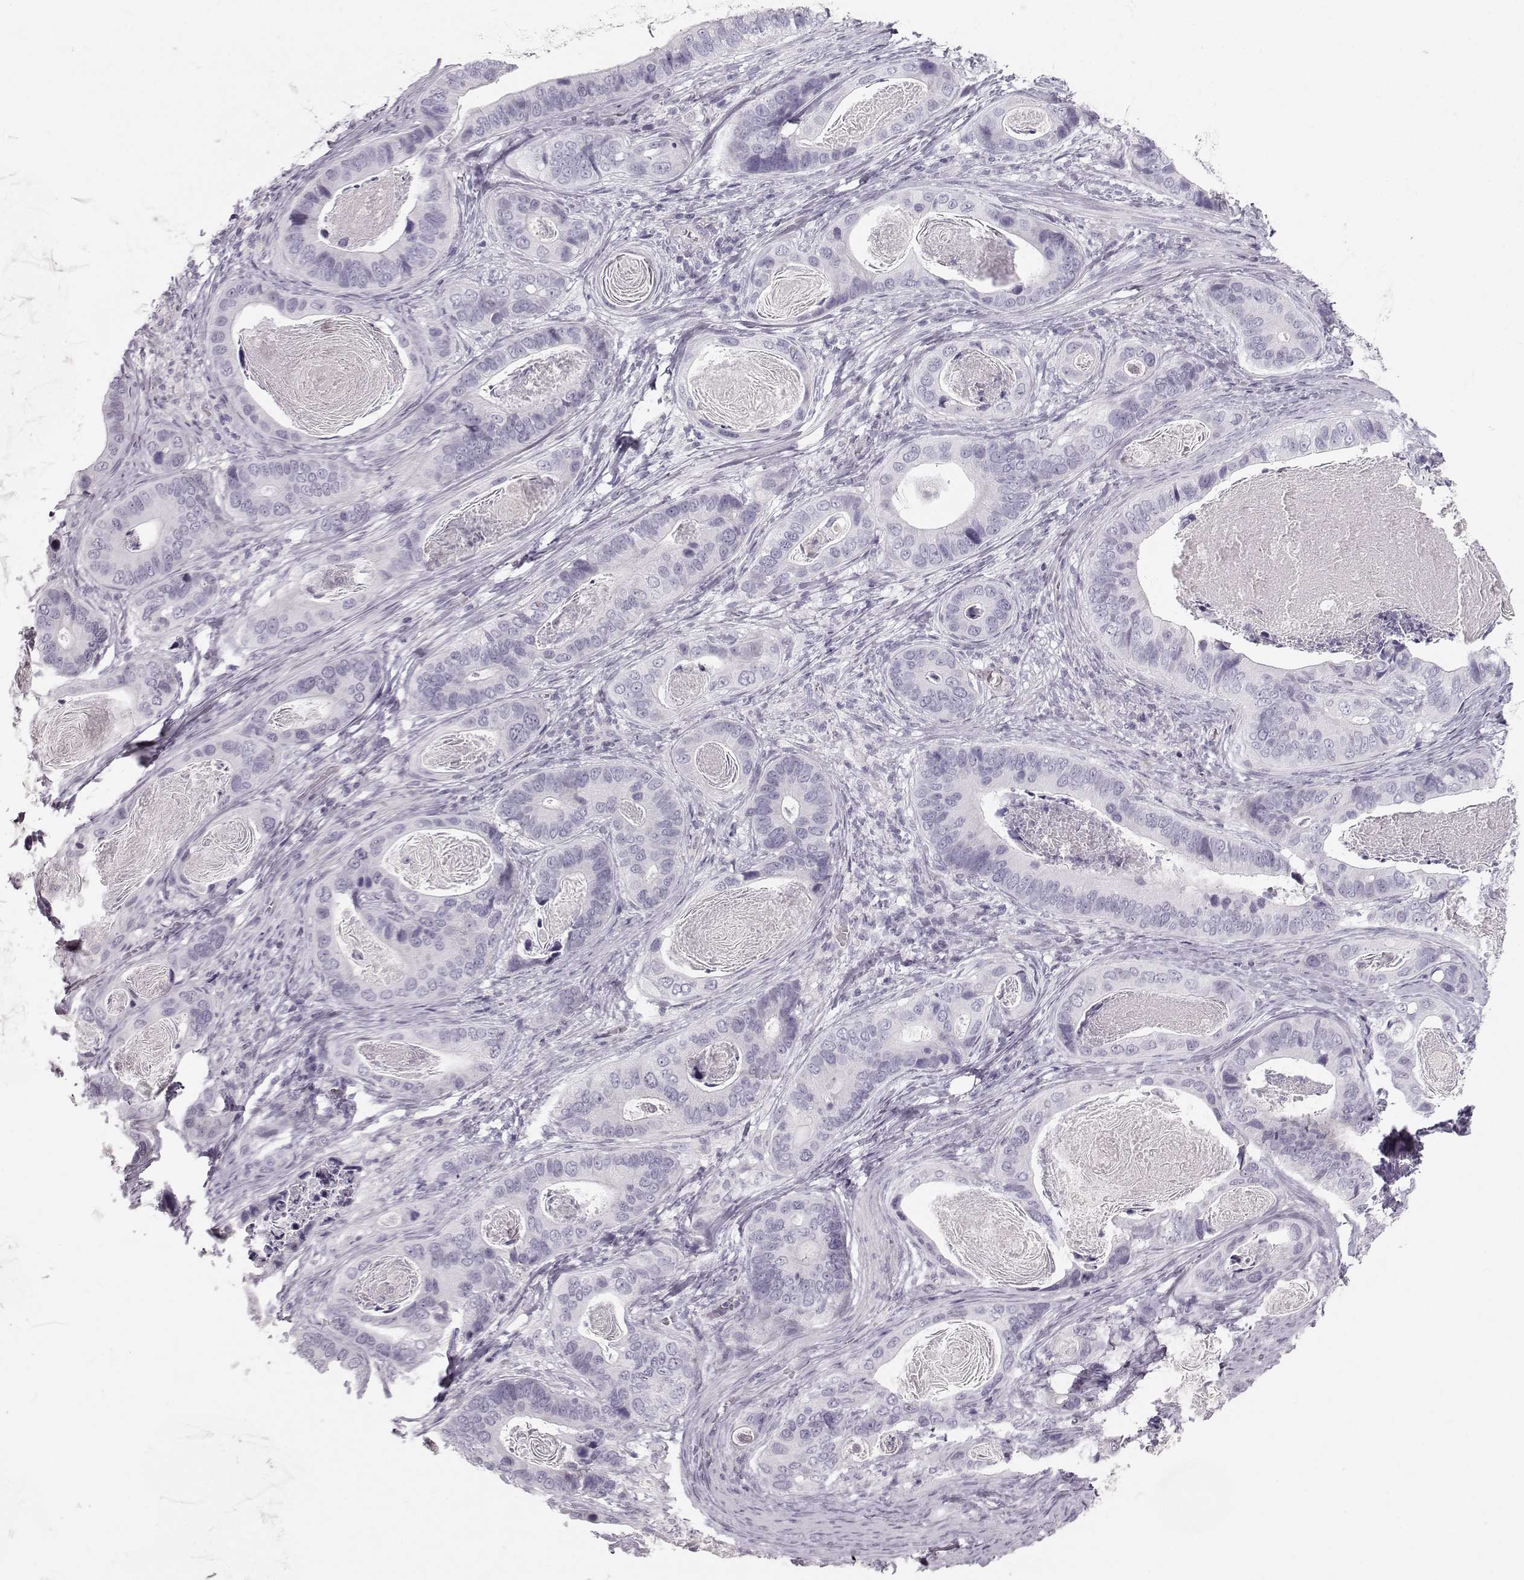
{"staining": {"intensity": "negative", "quantity": "none", "location": "none"}, "tissue": "stomach cancer", "cell_type": "Tumor cells", "image_type": "cancer", "snomed": [{"axis": "morphology", "description": "Adenocarcinoma, NOS"}, {"axis": "topography", "description": "Stomach"}], "caption": "Adenocarcinoma (stomach) stained for a protein using immunohistochemistry (IHC) exhibits no positivity tumor cells.", "gene": "CASR", "patient": {"sex": "male", "age": 84}}